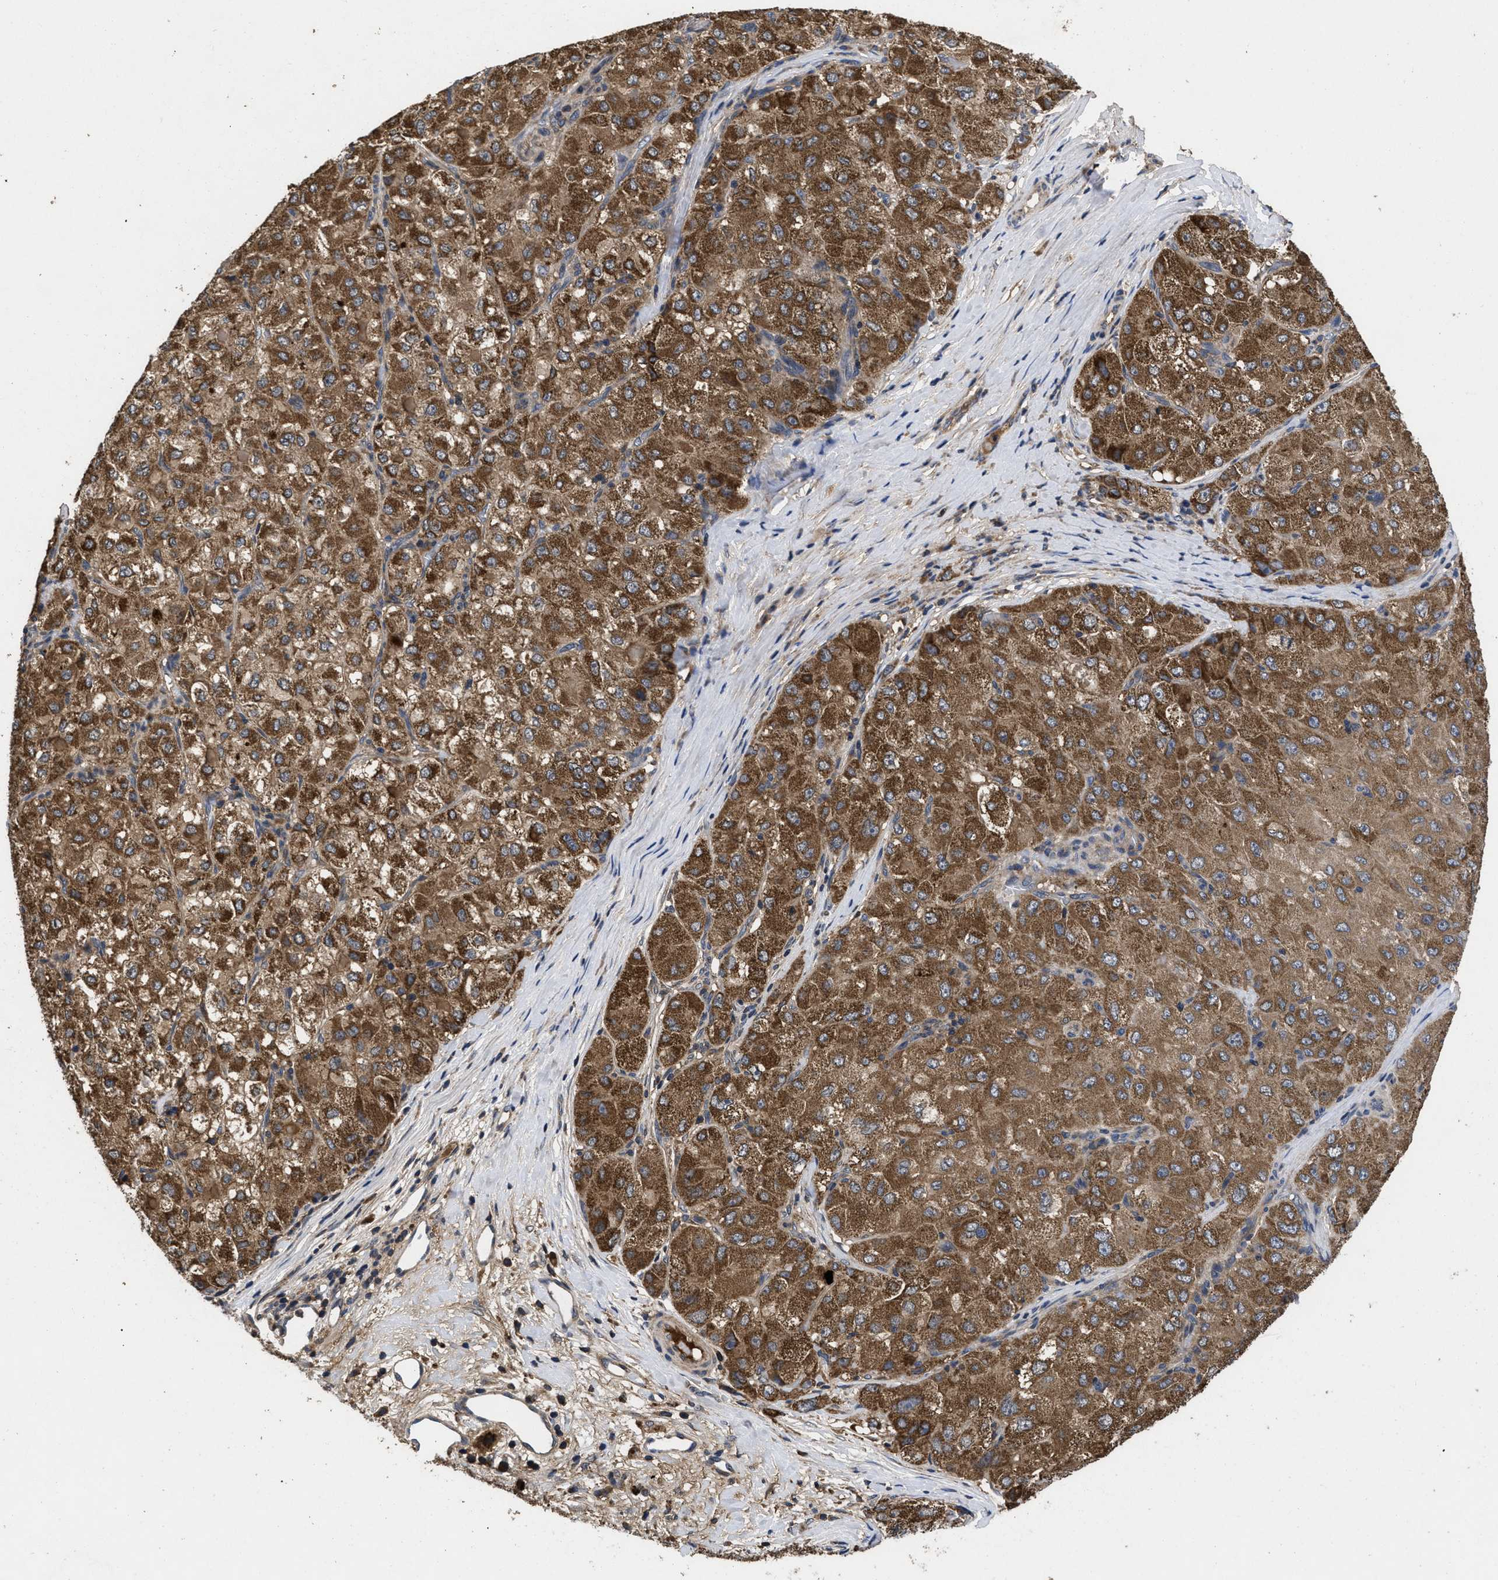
{"staining": {"intensity": "strong", "quantity": ">75%", "location": "cytoplasmic/membranous"}, "tissue": "liver cancer", "cell_type": "Tumor cells", "image_type": "cancer", "snomed": [{"axis": "morphology", "description": "Carcinoma, Hepatocellular, NOS"}, {"axis": "topography", "description": "Liver"}], "caption": "Immunohistochemistry (IHC) staining of liver hepatocellular carcinoma, which displays high levels of strong cytoplasmic/membranous positivity in approximately >75% of tumor cells indicating strong cytoplasmic/membranous protein positivity. The staining was performed using DAB (brown) for protein detection and nuclei were counterstained in hematoxylin (blue).", "gene": "LRRC3", "patient": {"sex": "male", "age": 80}}